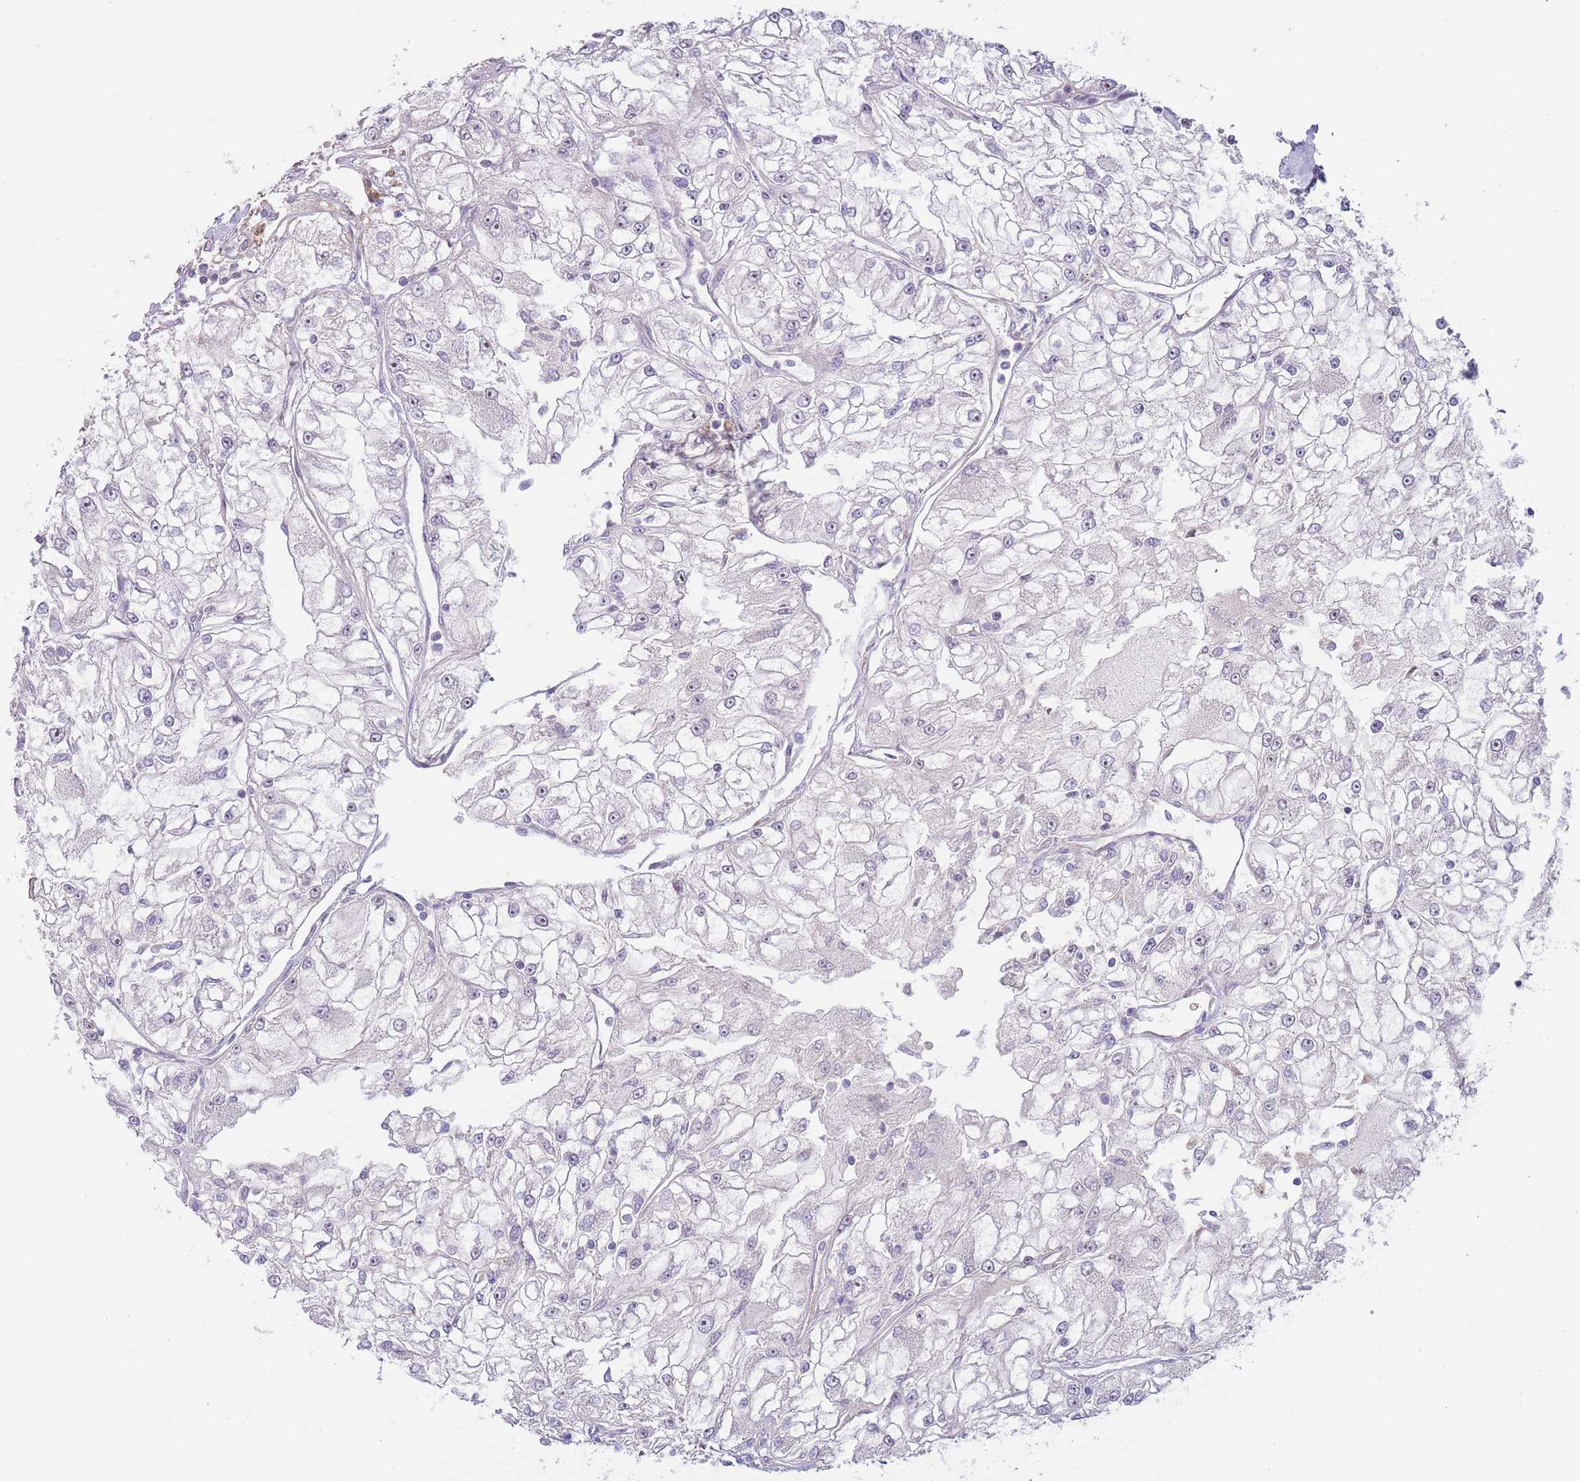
{"staining": {"intensity": "negative", "quantity": "none", "location": "none"}, "tissue": "renal cancer", "cell_type": "Tumor cells", "image_type": "cancer", "snomed": [{"axis": "morphology", "description": "Adenocarcinoma, NOS"}, {"axis": "topography", "description": "Kidney"}], "caption": "The photomicrograph displays no staining of tumor cells in adenocarcinoma (renal). (DAB (3,3'-diaminobenzidine) immunohistochemistry visualized using brightfield microscopy, high magnification).", "gene": "AP1S2", "patient": {"sex": "female", "age": 72}}